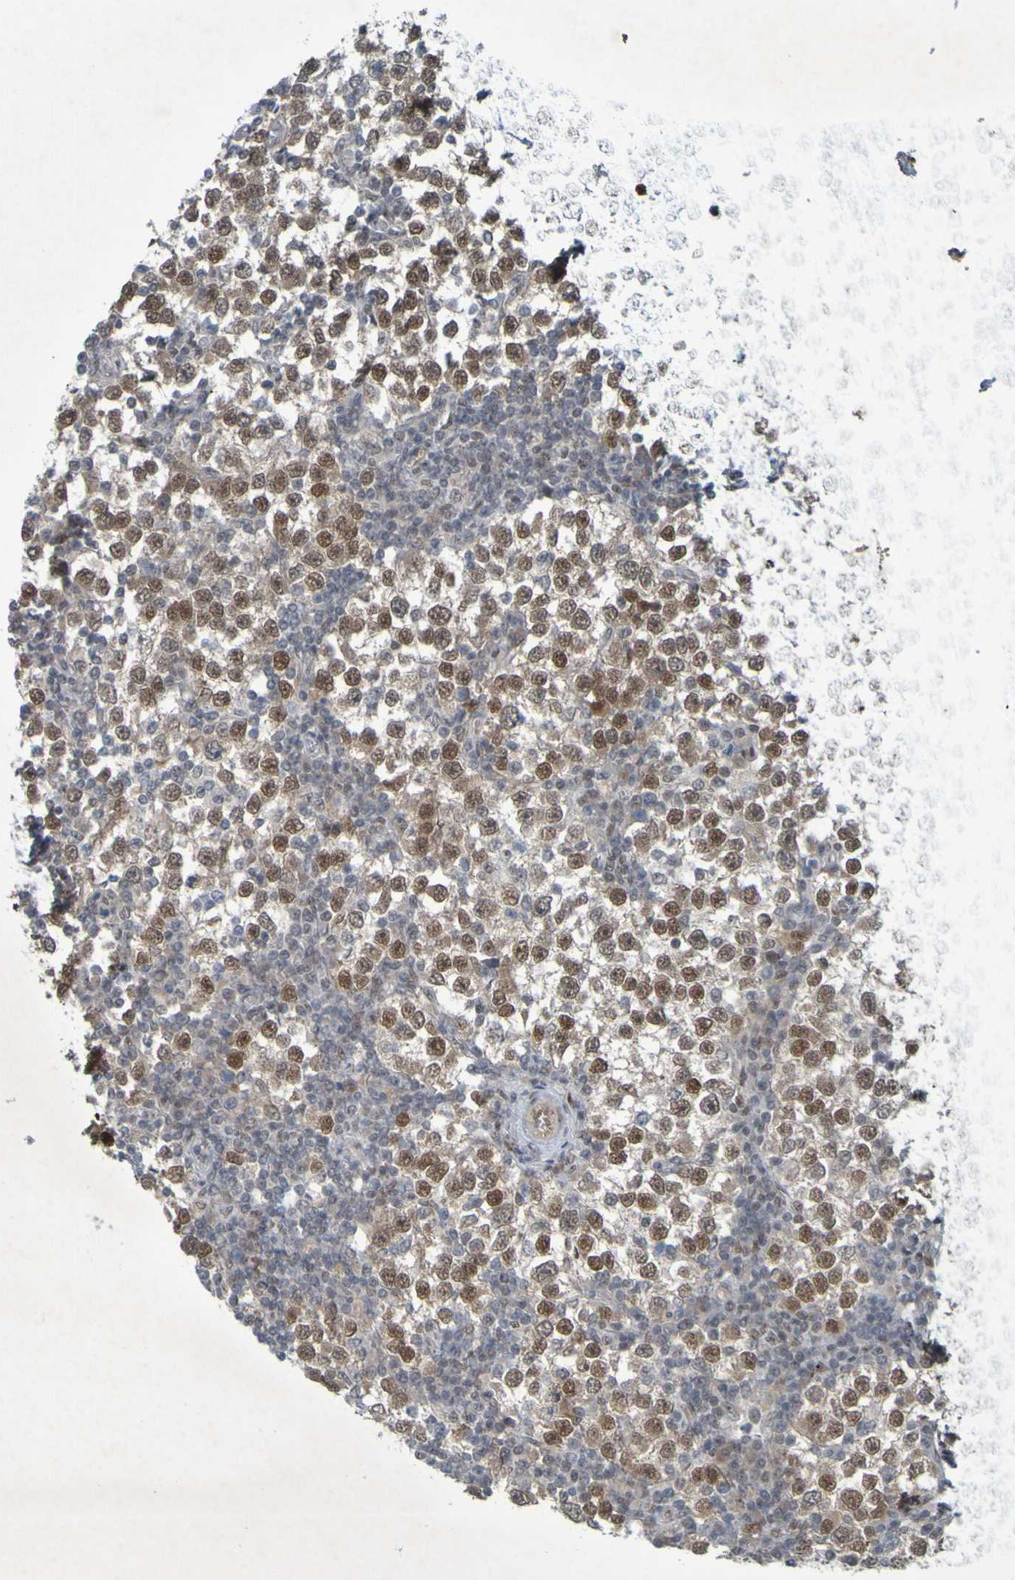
{"staining": {"intensity": "moderate", "quantity": ">75%", "location": "nuclear"}, "tissue": "testis cancer", "cell_type": "Tumor cells", "image_type": "cancer", "snomed": [{"axis": "morphology", "description": "Seminoma, NOS"}, {"axis": "topography", "description": "Testis"}], "caption": "Testis cancer stained with a brown dye demonstrates moderate nuclear positive staining in approximately >75% of tumor cells.", "gene": "MCPH1", "patient": {"sex": "male", "age": 65}}